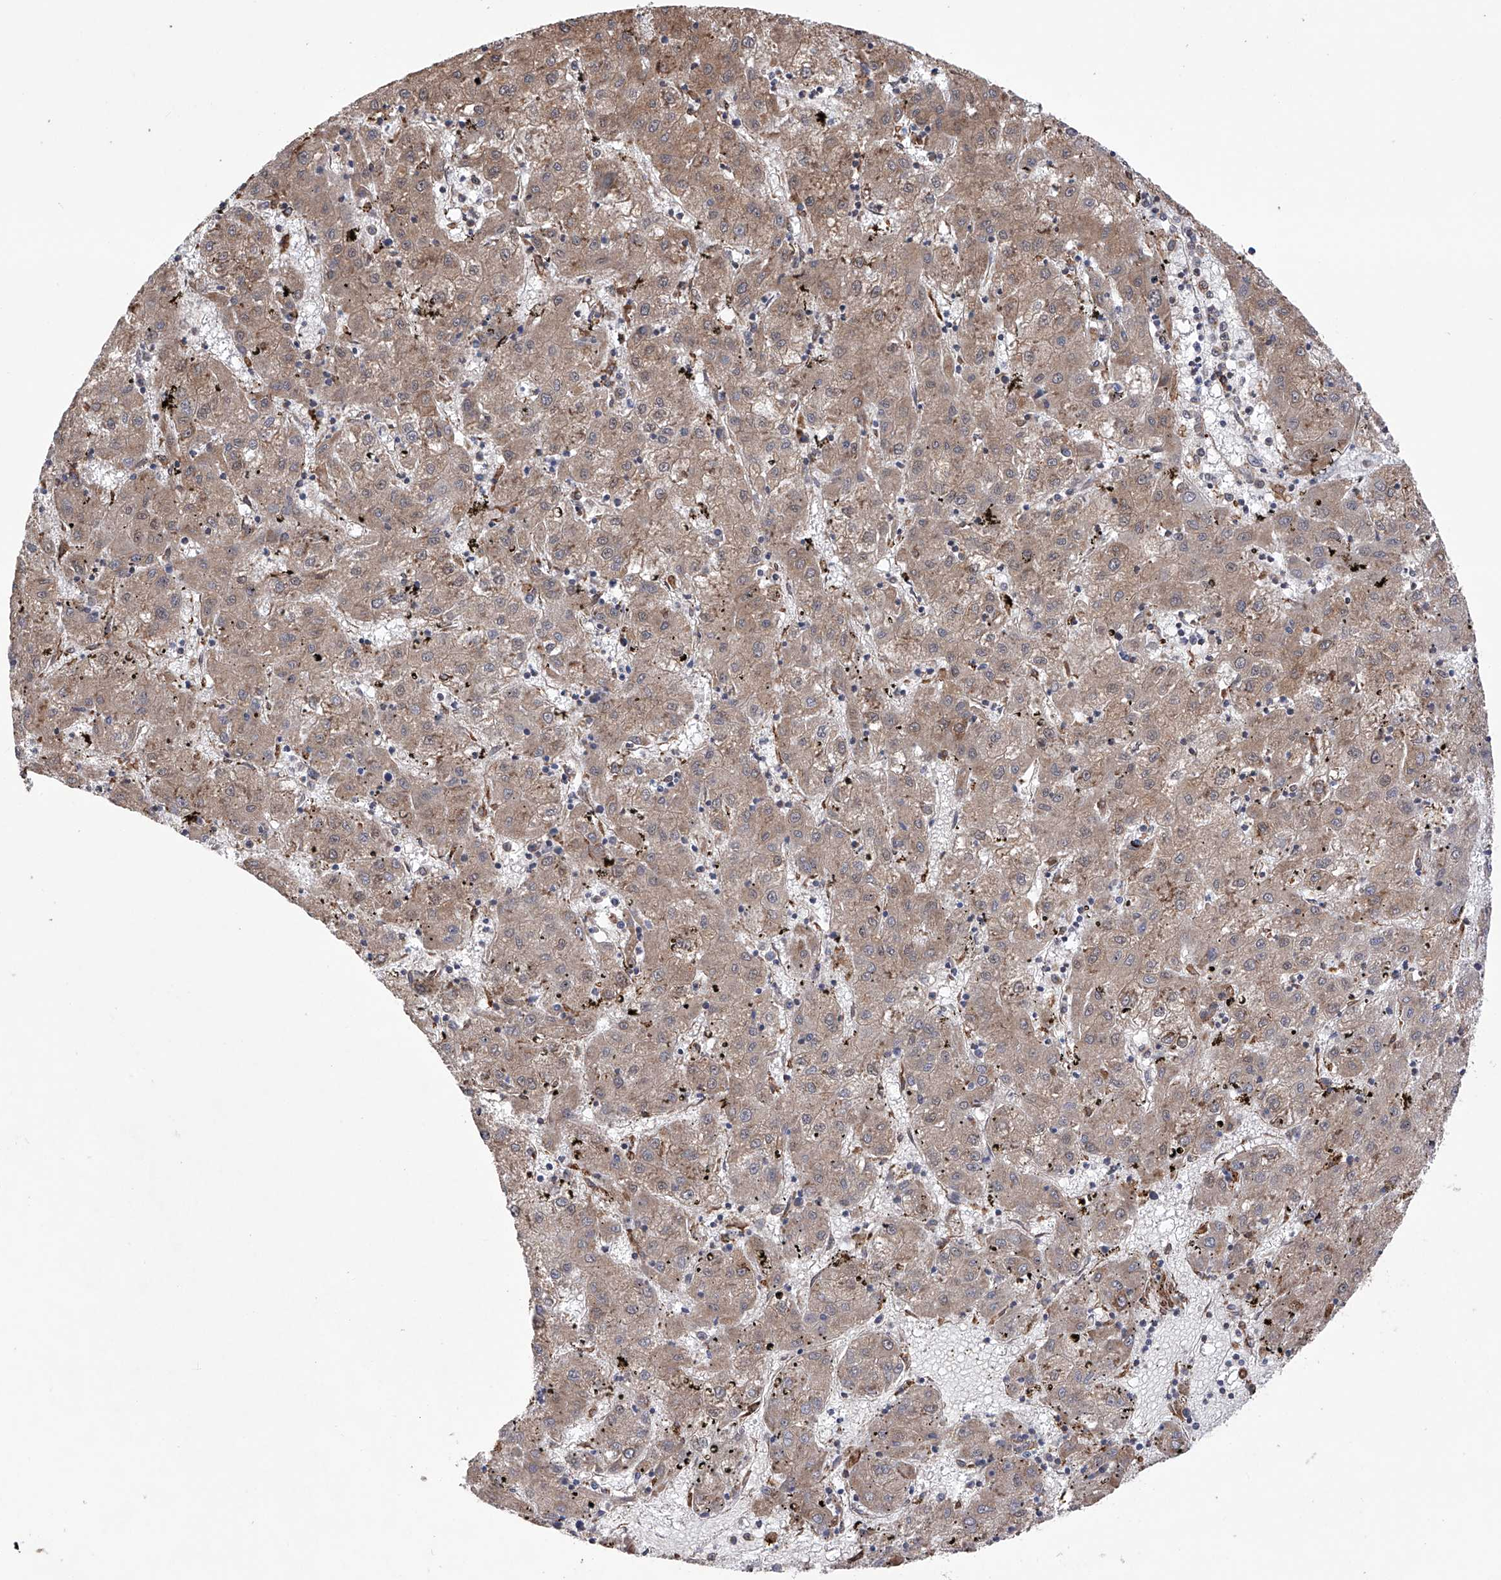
{"staining": {"intensity": "weak", "quantity": ">75%", "location": "cytoplasmic/membranous"}, "tissue": "liver cancer", "cell_type": "Tumor cells", "image_type": "cancer", "snomed": [{"axis": "morphology", "description": "Carcinoma, Hepatocellular, NOS"}, {"axis": "topography", "description": "Liver"}], "caption": "Human hepatocellular carcinoma (liver) stained for a protein (brown) displays weak cytoplasmic/membranous positive staining in approximately >75% of tumor cells.", "gene": "DNAH8", "patient": {"sex": "male", "age": 72}}